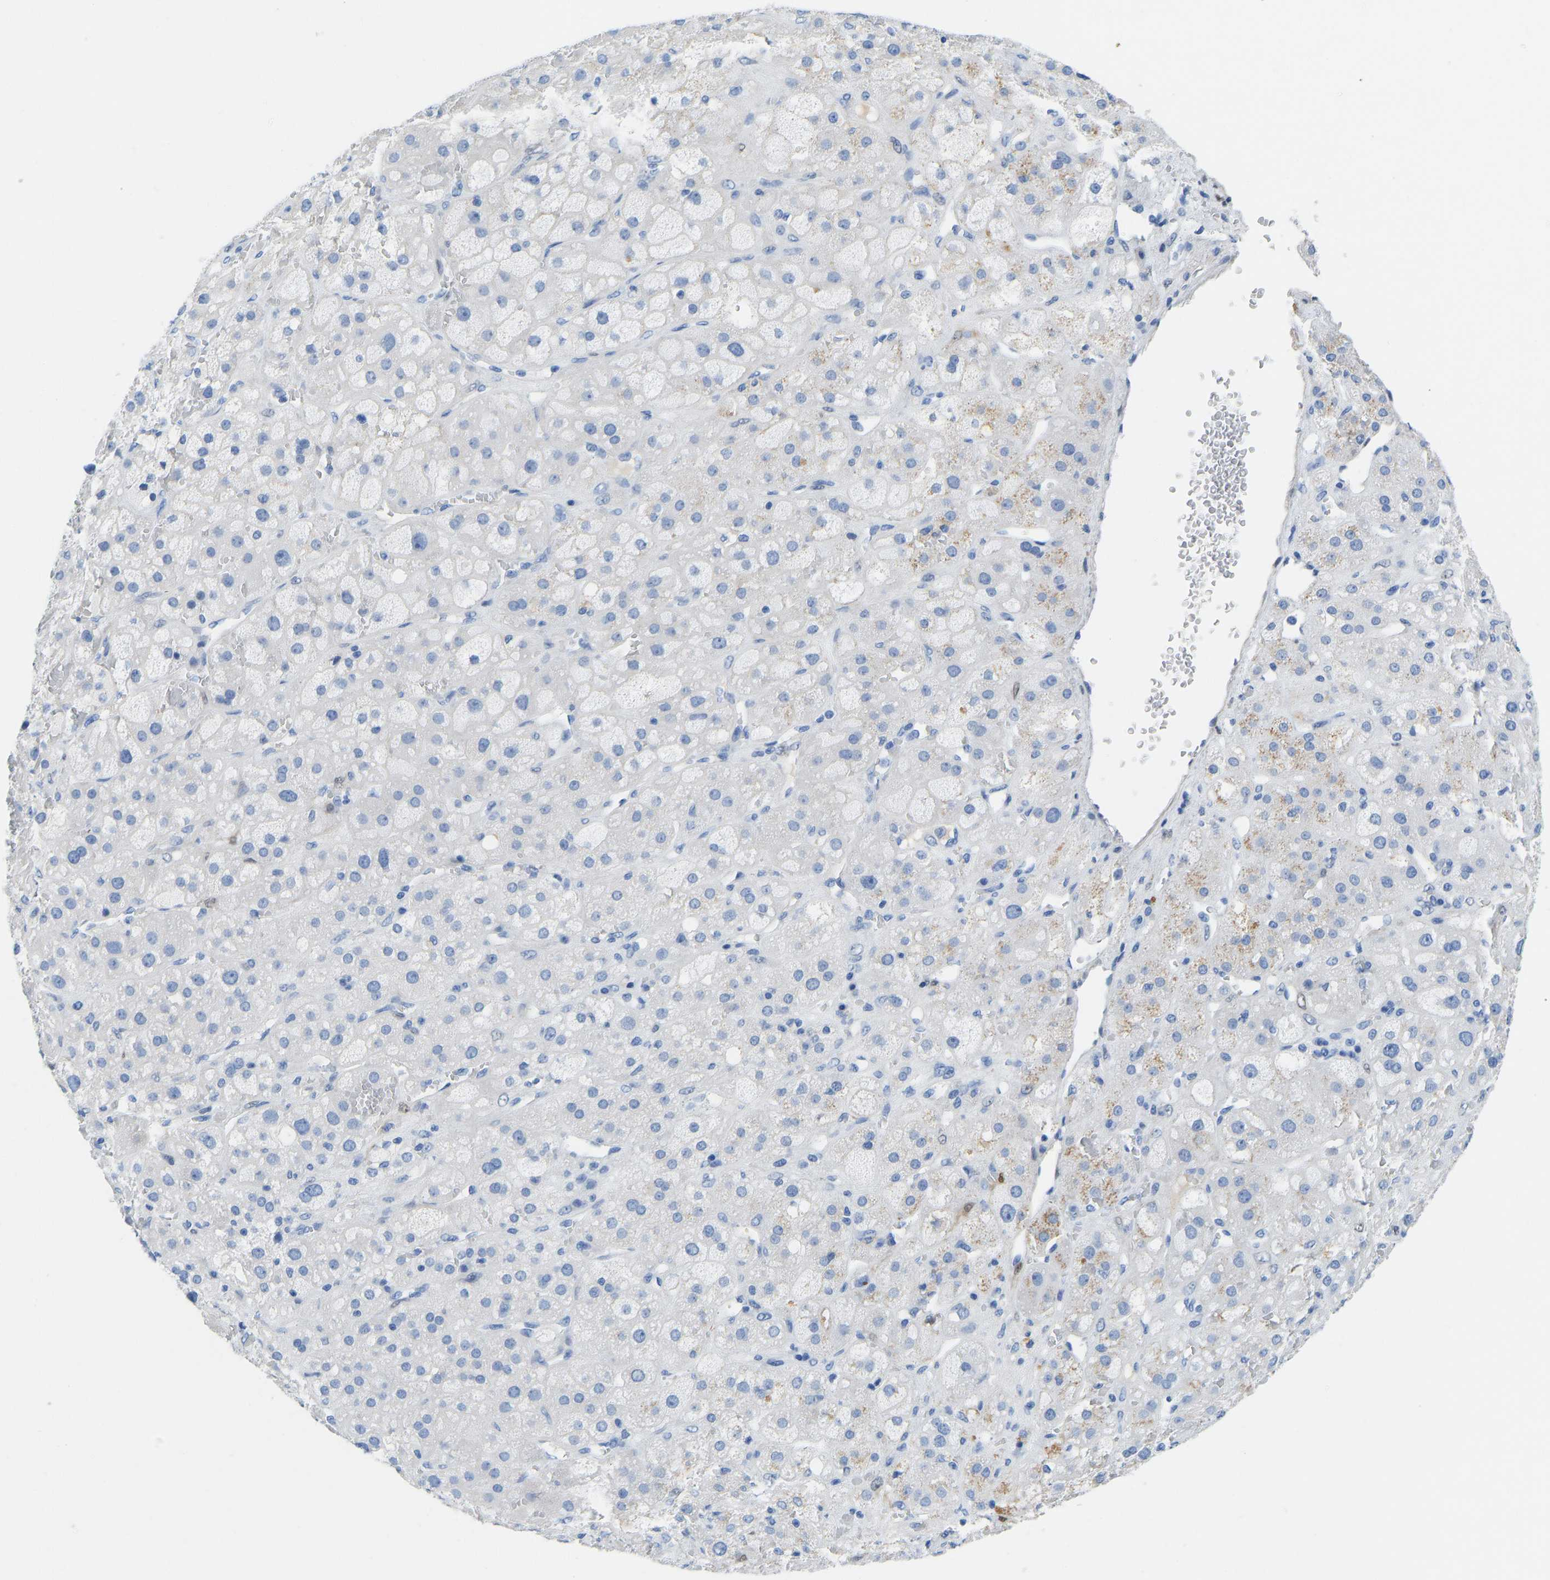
{"staining": {"intensity": "negative", "quantity": "none", "location": "none"}, "tissue": "adrenal gland", "cell_type": "Glandular cells", "image_type": "normal", "snomed": [{"axis": "morphology", "description": "Normal tissue, NOS"}, {"axis": "topography", "description": "Adrenal gland"}], "caption": "The histopathology image exhibits no staining of glandular cells in unremarkable adrenal gland.", "gene": "NKAIN3", "patient": {"sex": "female", "age": 47}}